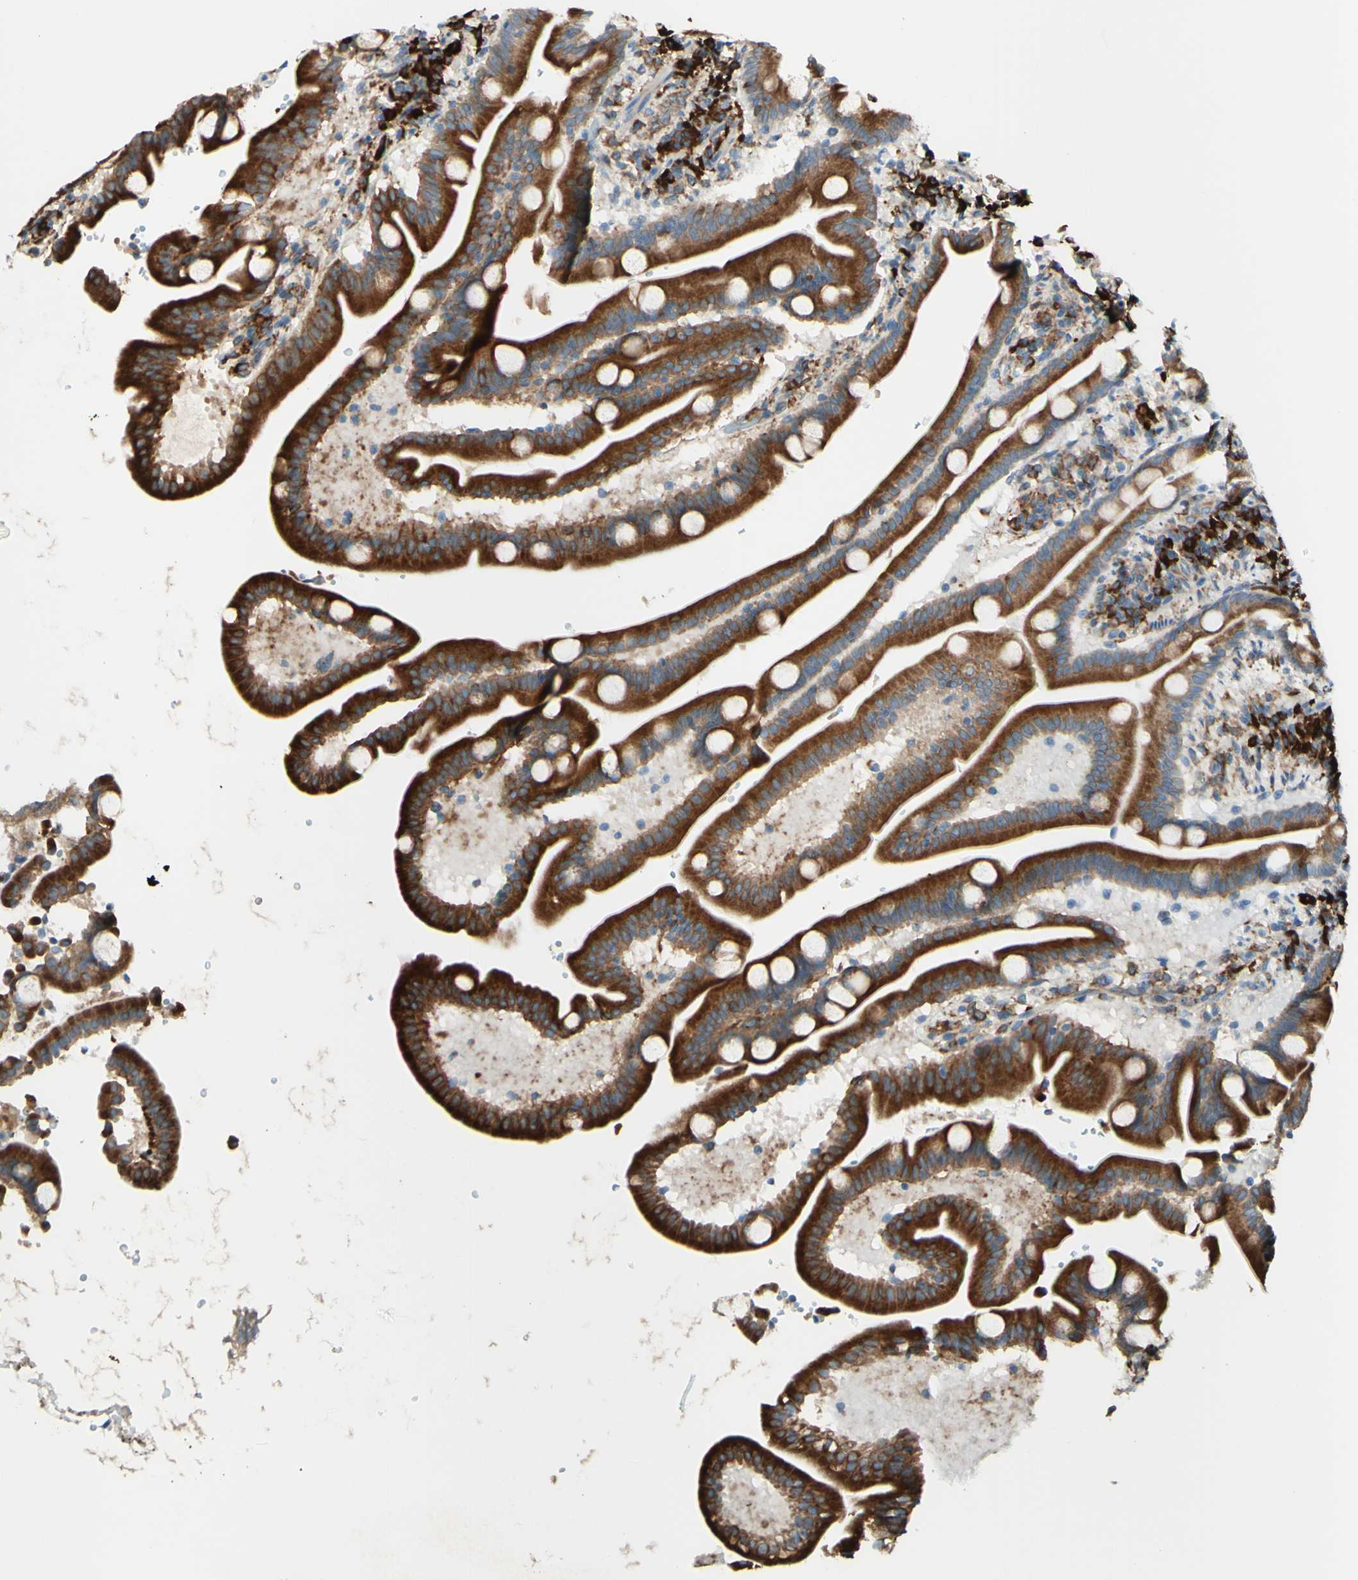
{"staining": {"intensity": "strong", "quantity": ">75%", "location": "cytoplasmic/membranous"}, "tissue": "duodenum", "cell_type": "Glandular cells", "image_type": "normal", "snomed": [{"axis": "morphology", "description": "Normal tissue, NOS"}, {"axis": "topography", "description": "Duodenum"}], "caption": "A high amount of strong cytoplasmic/membranous staining is appreciated in about >75% of glandular cells in benign duodenum. The staining was performed using DAB, with brown indicating positive protein expression. Nuclei are stained blue with hematoxylin.", "gene": "DNAJB11", "patient": {"sex": "male", "age": 54}}